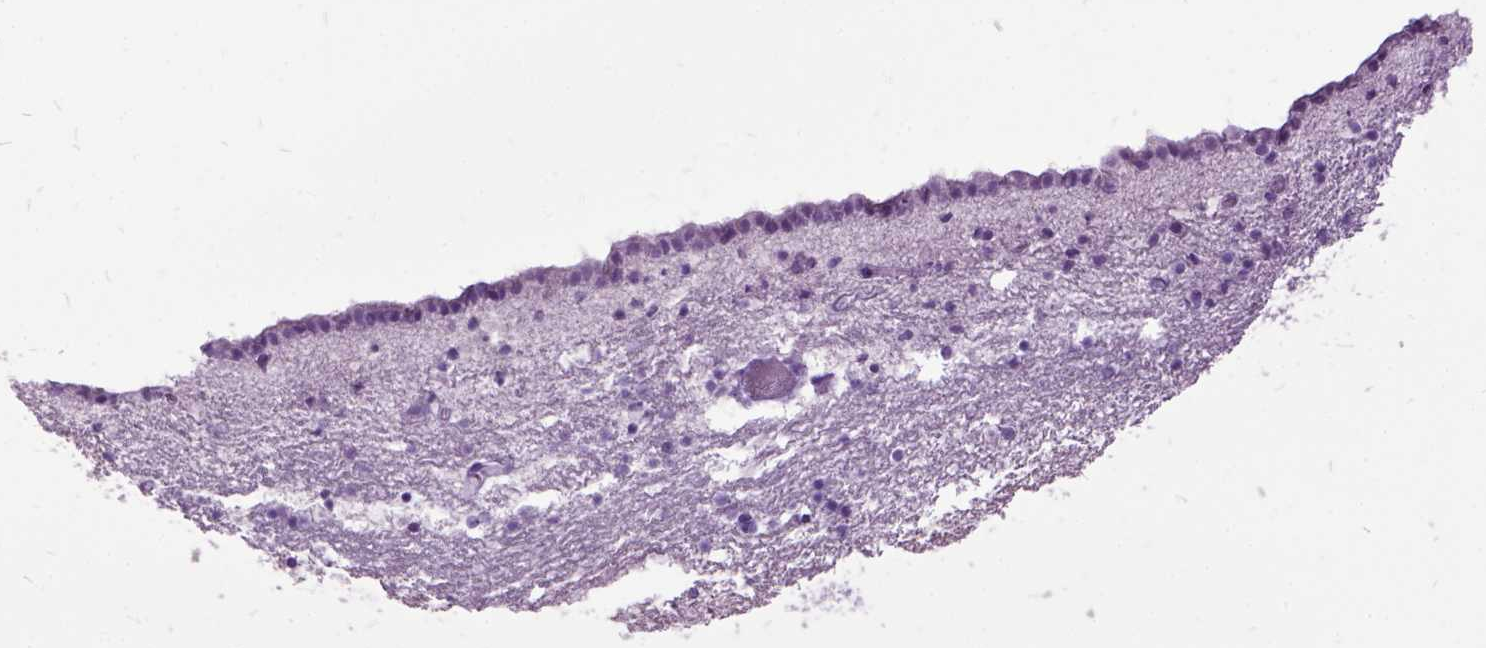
{"staining": {"intensity": "negative", "quantity": "none", "location": "none"}, "tissue": "caudate", "cell_type": "Glial cells", "image_type": "normal", "snomed": [{"axis": "morphology", "description": "Normal tissue, NOS"}, {"axis": "topography", "description": "Lateral ventricle wall"}], "caption": "Glial cells show no significant positivity in unremarkable caudate. (DAB IHC, high magnification).", "gene": "MME", "patient": {"sex": "female", "age": 42}}